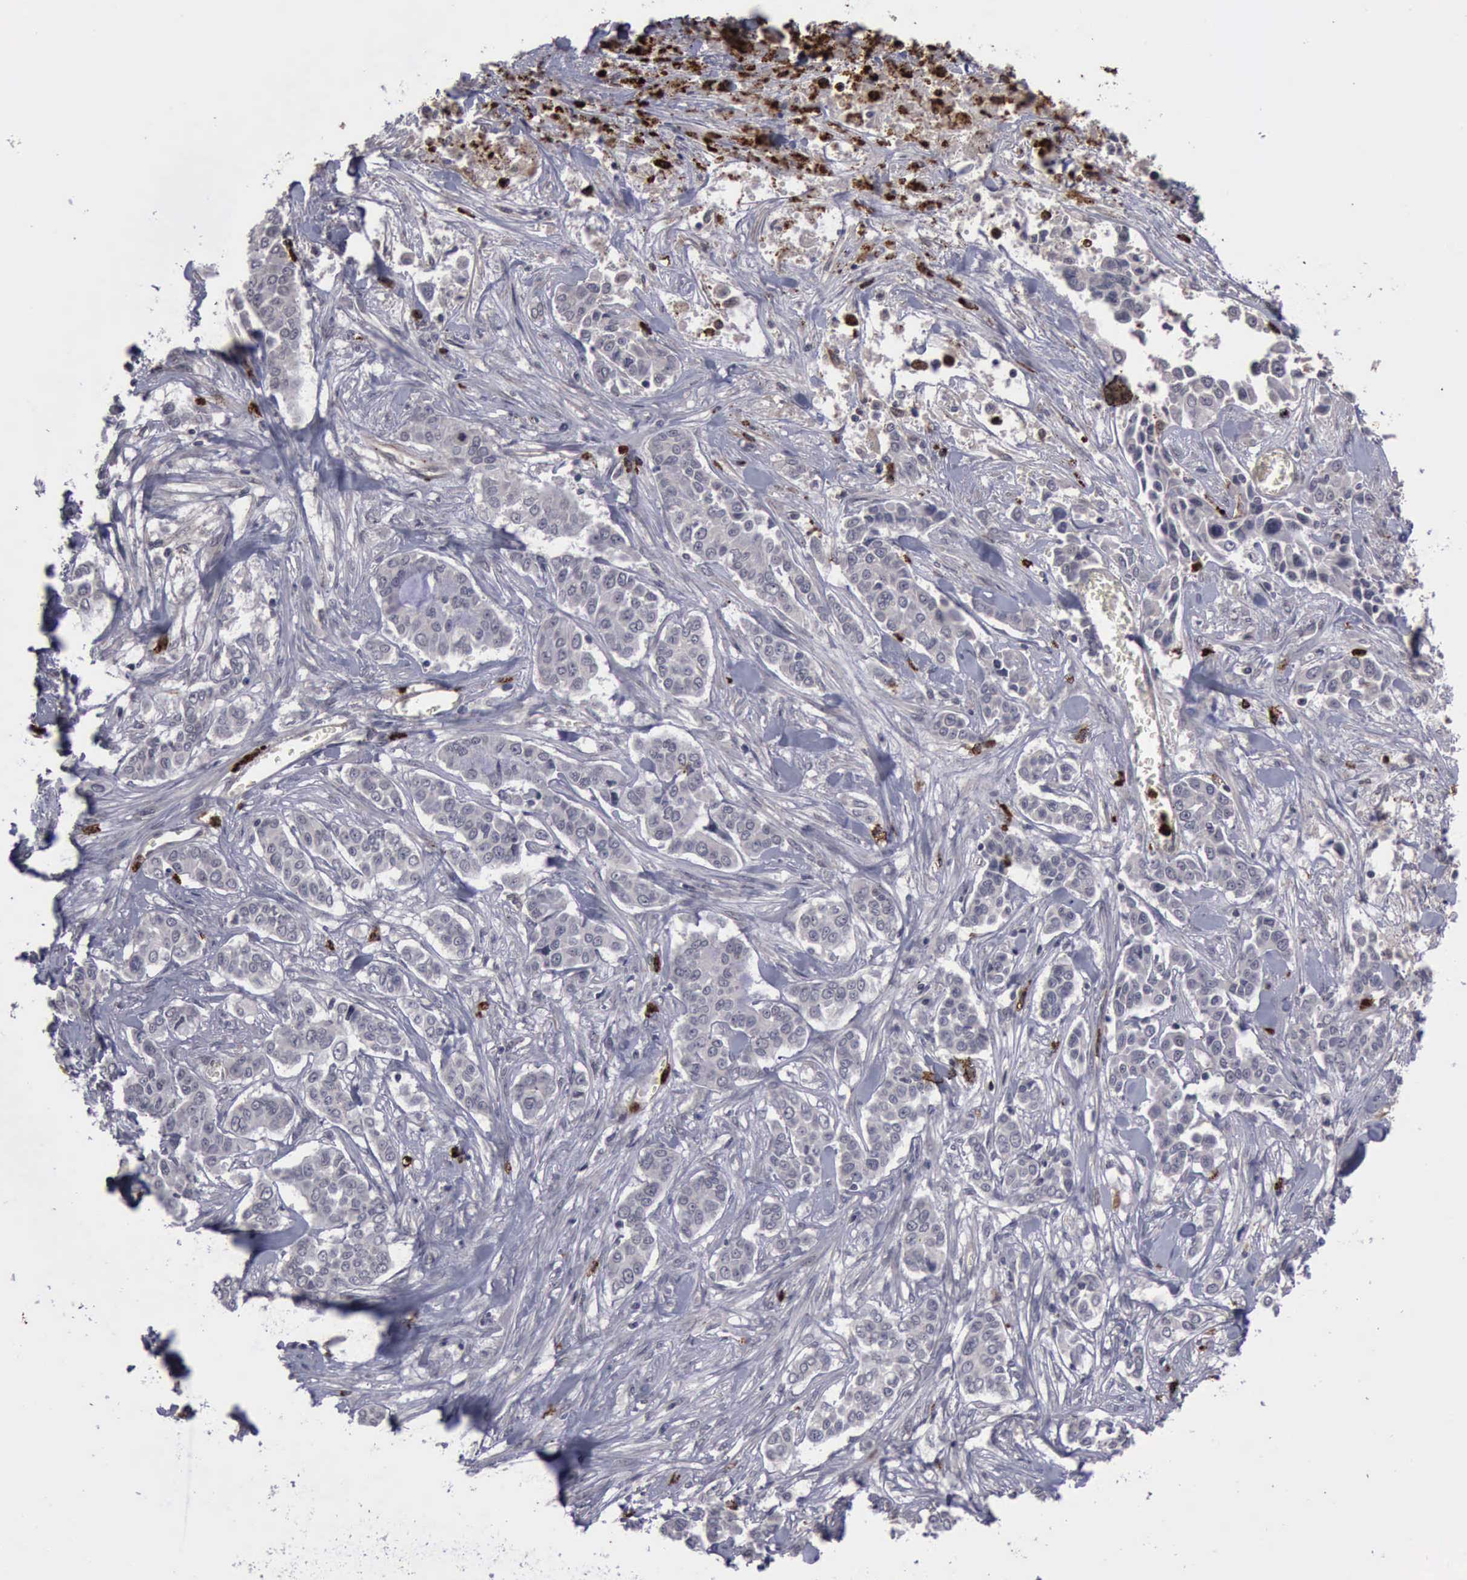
{"staining": {"intensity": "negative", "quantity": "none", "location": "none"}, "tissue": "pancreatic cancer", "cell_type": "Tumor cells", "image_type": "cancer", "snomed": [{"axis": "morphology", "description": "Adenocarcinoma, NOS"}, {"axis": "topography", "description": "Pancreas"}], "caption": "This micrograph is of adenocarcinoma (pancreatic) stained with immunohistochemistry (IHC) to label a protein in brown with the nuclei are counter-stained blue. There is no positivity in tumor cells.", "gene": "MMP9", "patient": {"sex": "female", "age": 52}}